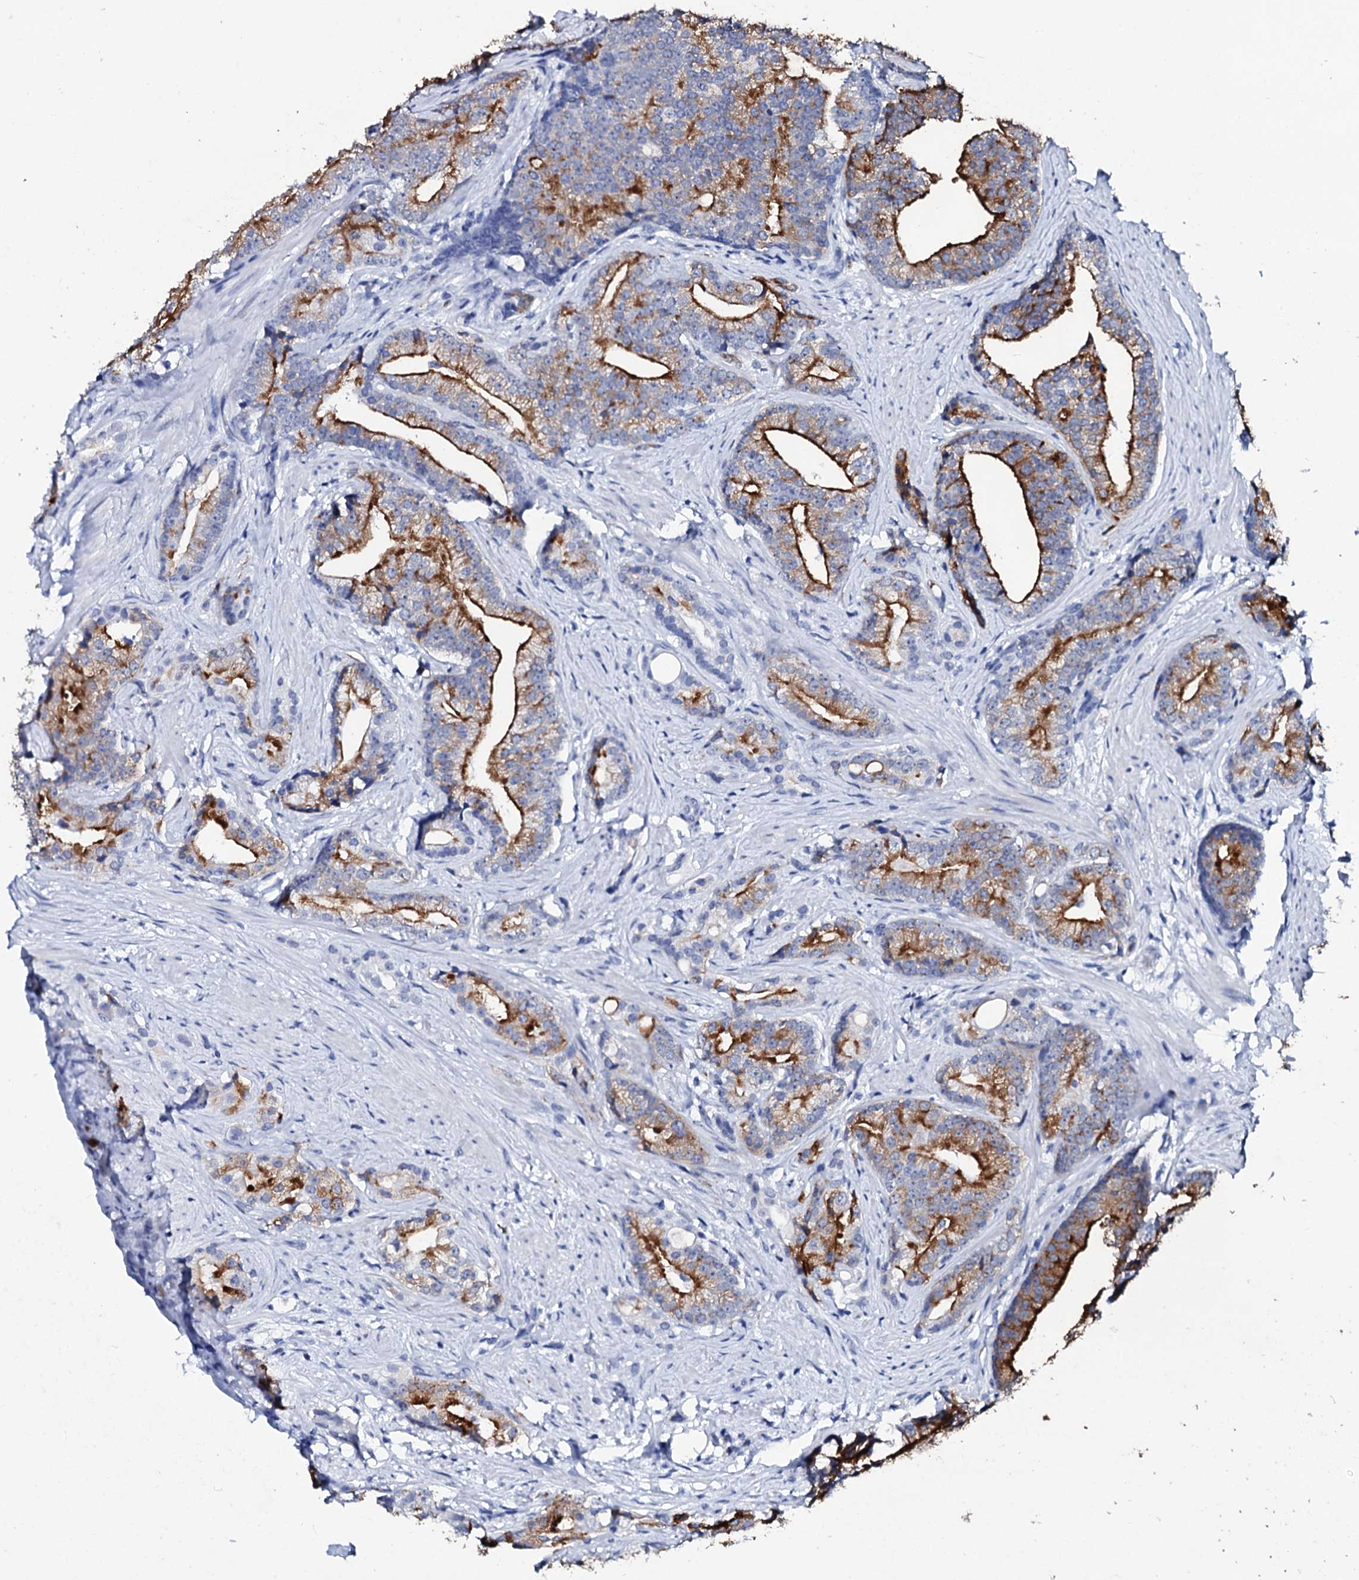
{"staining": {"intensity": "strong", "quantity": "25%-75%", "location": "cytoplasmic/membranous"}, "tissue": "prostate cancer", "cell_type": "Tumor cells", "image_type": "cancer", "snomed": [{"axis": "morphology", "description": "Adenocarcinoma, Low grade"}, {"axis": "topography", "description": "Prostate"}], "caption": "Tumor cells show high levels of strong cytoplasmic/membranous positivity in approximately 25%-75% of cells in human prostate cancer.", "gene": "SPATA19", "patient": {"sex": "male", "age": 71}}